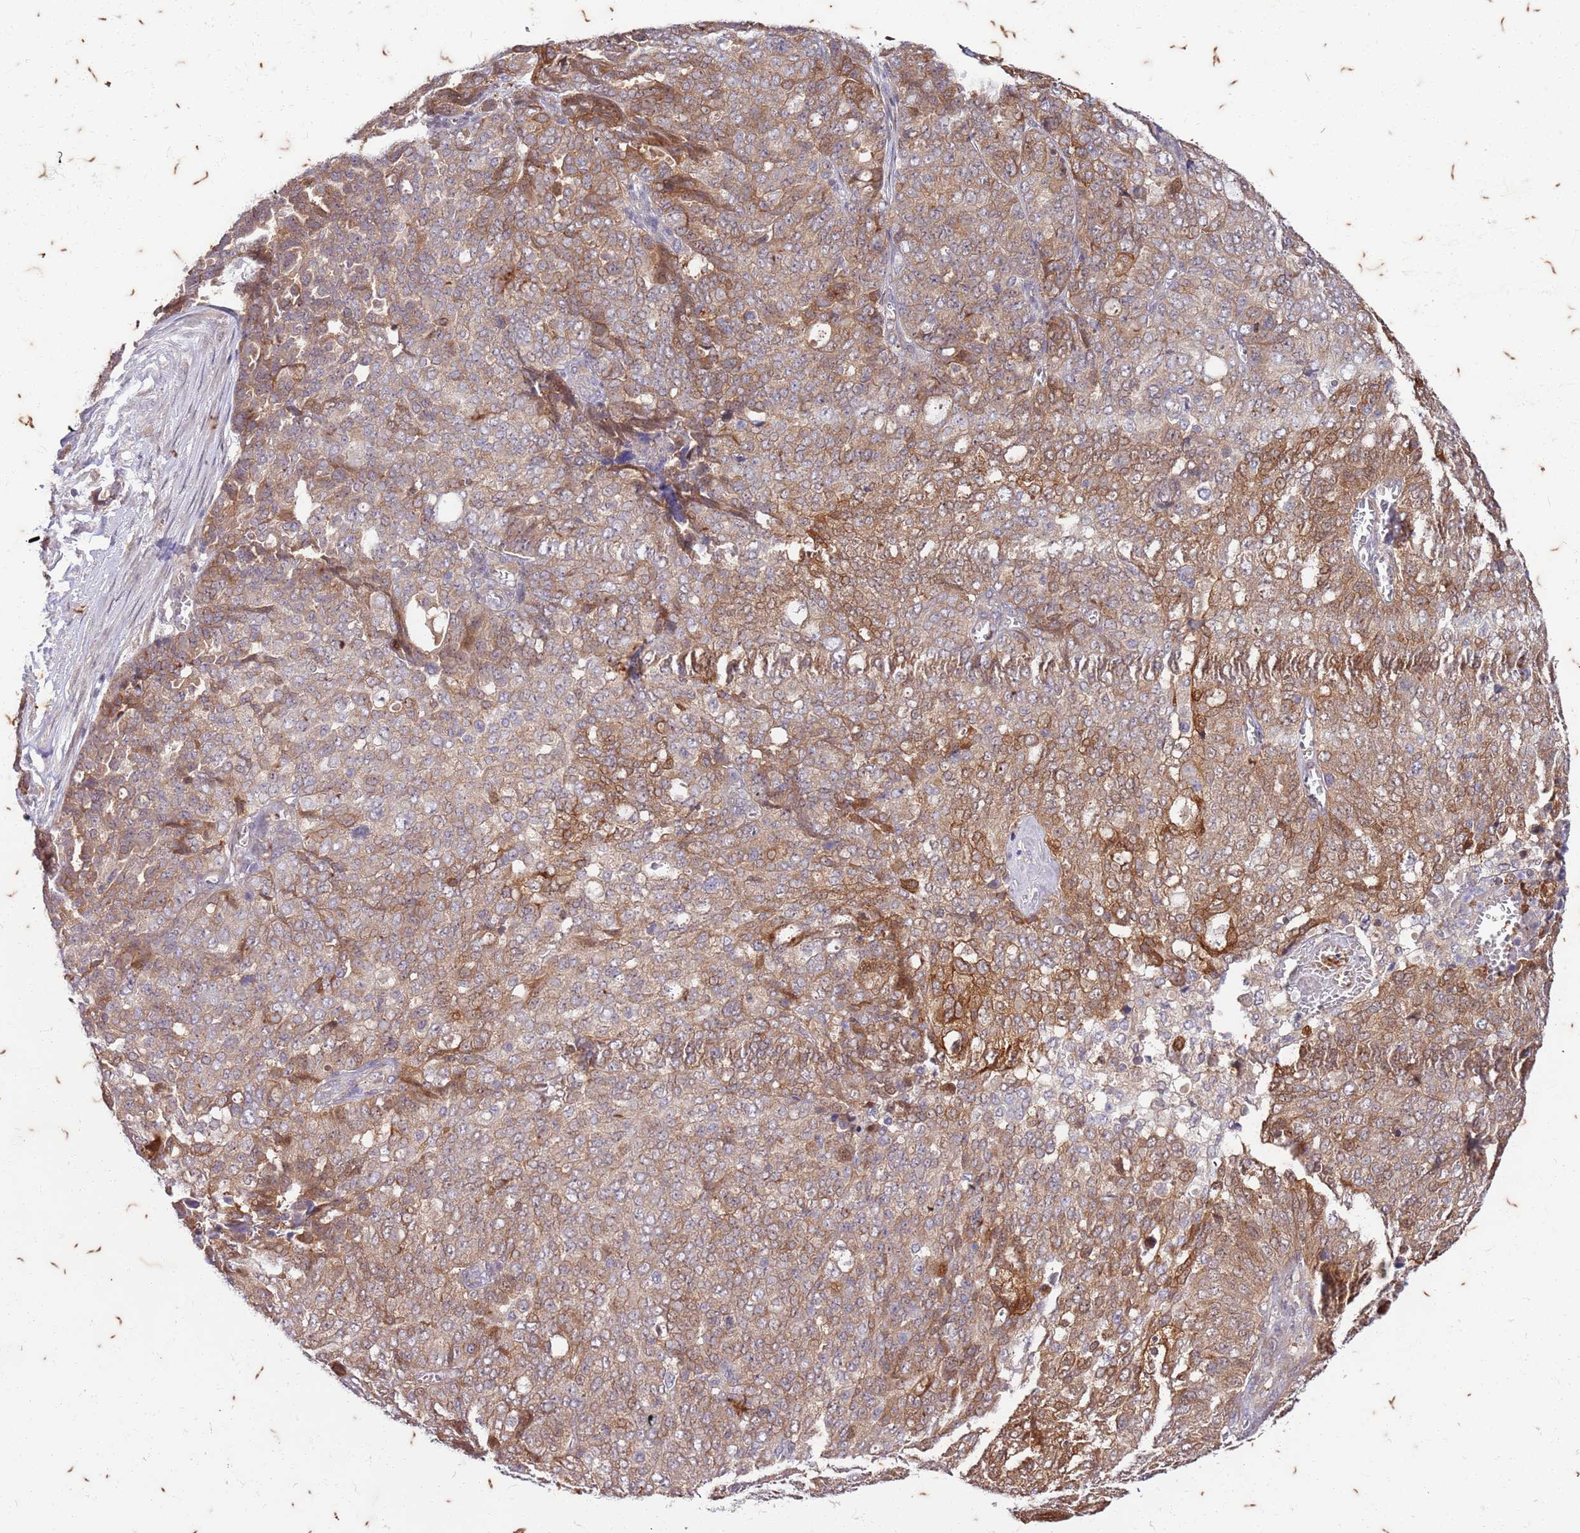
{"staining": {"intensity": "moderate", "quantity": "25%-75%", "location": "cytoplasmic/membranous"}, "tissue": "ovarian cancer", "cell_type": "Tumor cells", "image_type": "cancer", "snomed": [{"axis": "morphology", "description": "Cystadenocarcinoma, serous, NOS"}, {"axis": "topography", "description": "Soft tissue"}, {"axis": "topography", "description": "Ovary"}], "caption": "Tumor cells show moderate cytoplasmic/membranous staining in about 25%-75% of cells in serous cystadenocarcinoma (ovarian).", "gene": "RAPGEF3", "patient": {"sex": "female", "age": 57}}